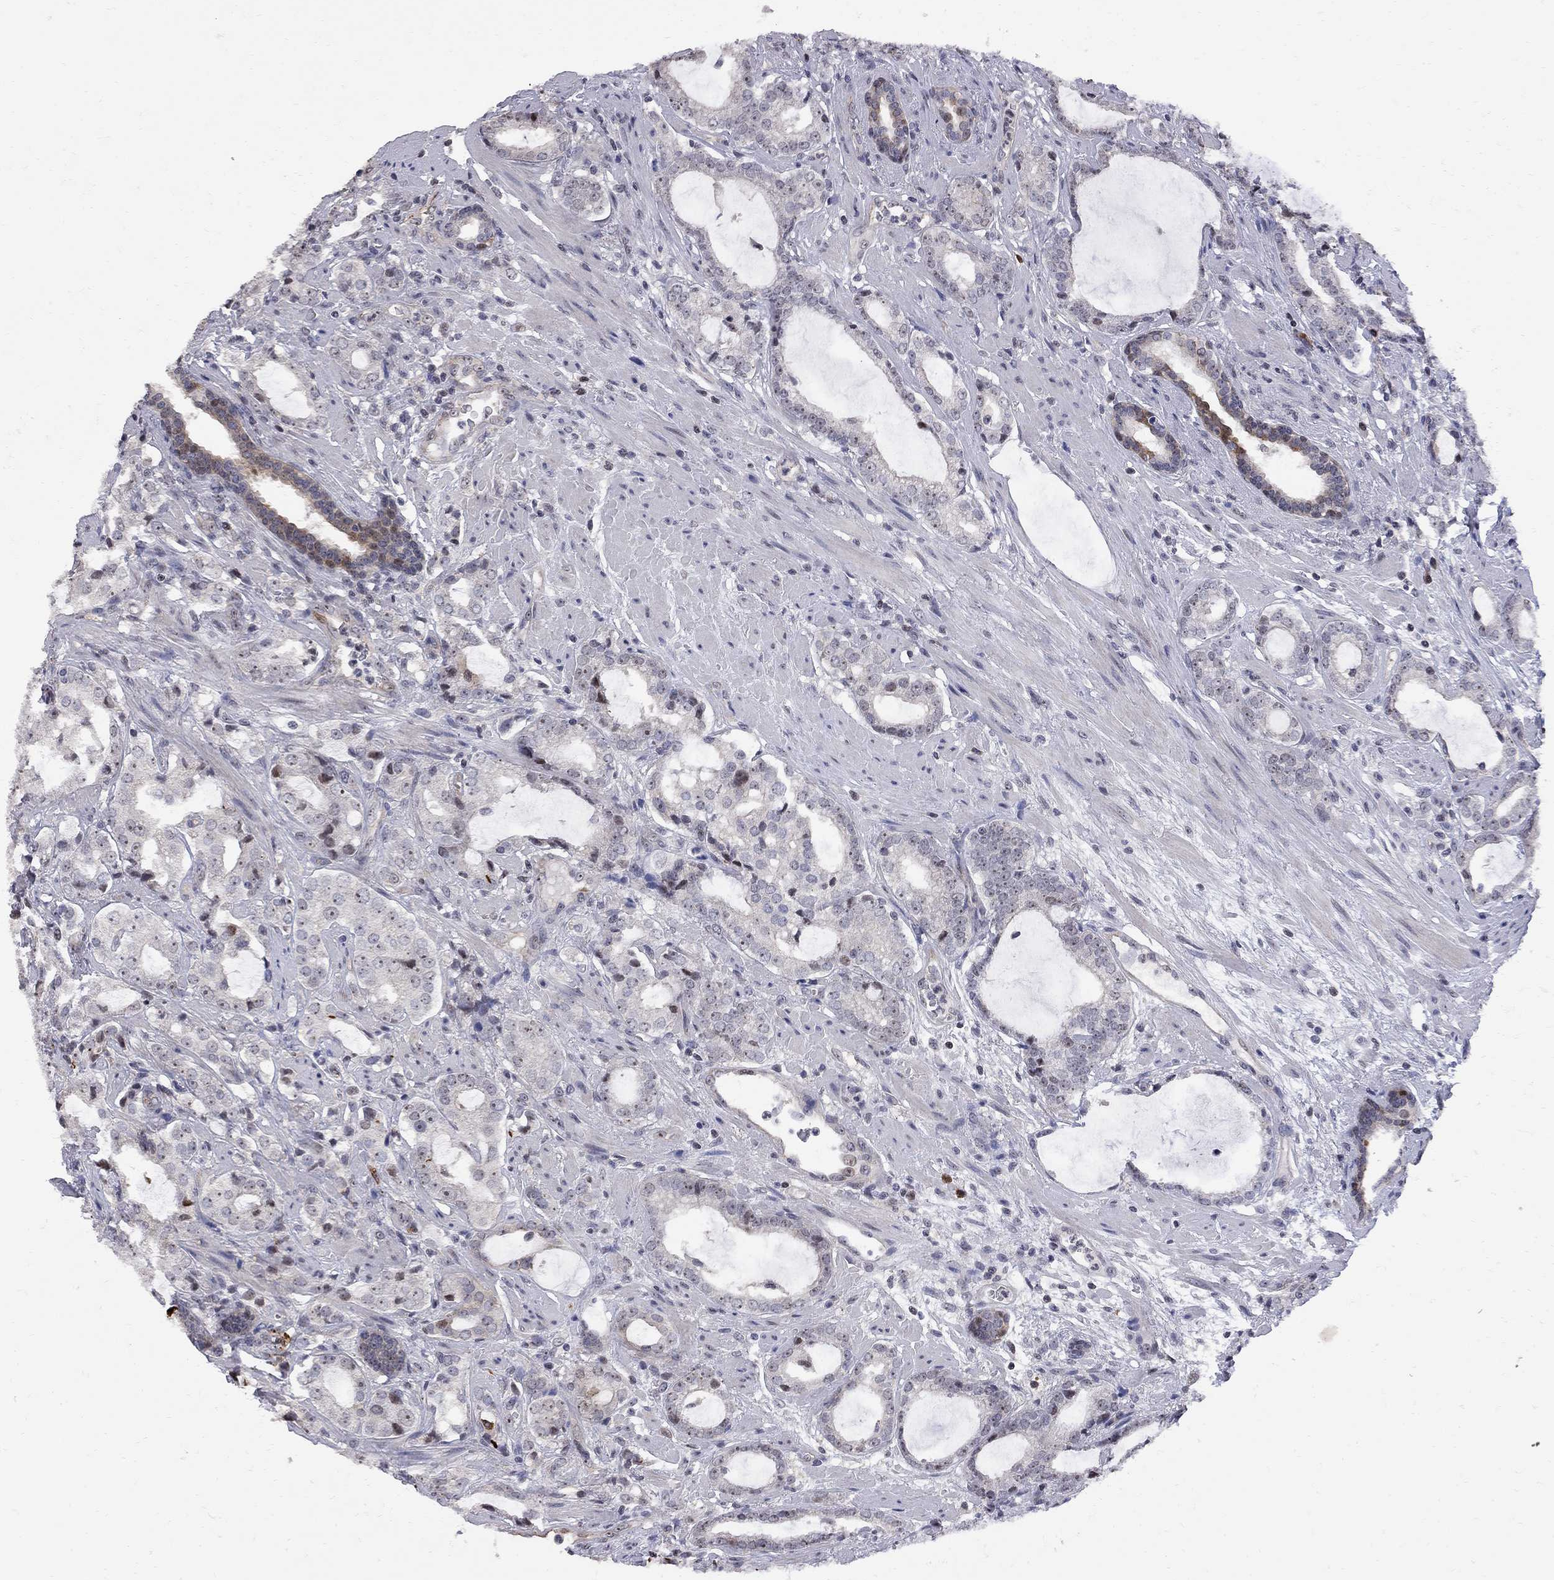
{"staining": {"intensity": "weak", "quantity": "<25%", "location": "nuclear"}, "tissue": "prostate cancer", "cell_type": "Tumor cells", "image_type": "cancer", "snomed": [{"axis": "morphology", "description": "Adenocarcinoma, NOS"}, {"axis": "topography", "description": "Prostate"}], "caption": "This is an immunohistochemistry (IHC) micrograph of human adenocarcinoma (prostate). There is no expression in tumor cells.", "gene": "DHX33", "patient": {"sex": "male", "age": 66}}